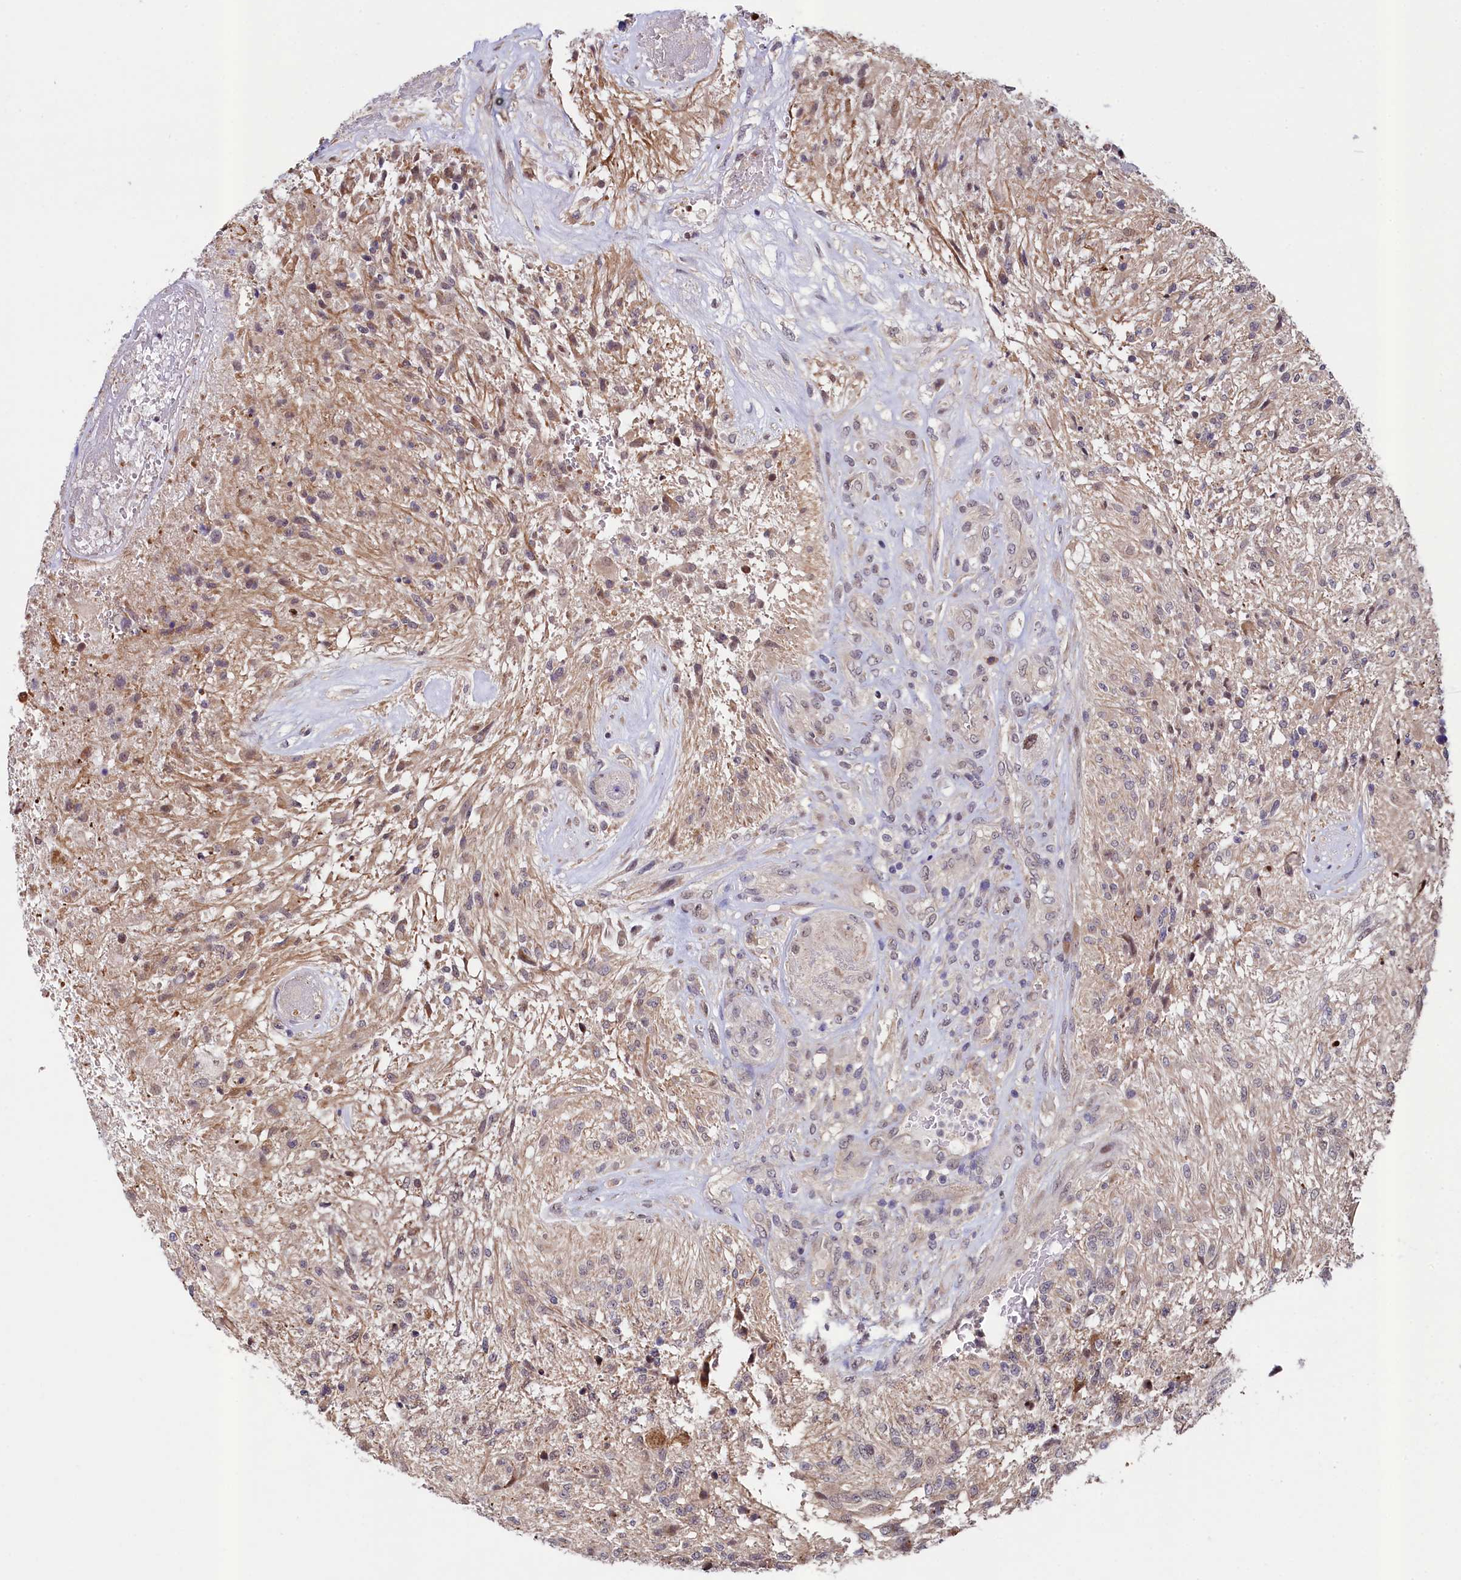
{"staining": {"intensity": "weak", "quantity": "<25%", "location": "cytoplasmic/membranous"}, "tissue": "glioma", "cell_type": "Tumor cells", "image_type": "cancer", "snomed": [{"axis": "morphology", "description": "Glioma, malignant, High grade"}, {"axis": "topography", "description": "Brain"}], "caption": "DAB (3,3'-diaminobenzidine) immunohistochemical staining of human glioma exhibits no significant staining in tumor cells.", "gene": "LEO1", "patient": {"sex": "male", "age": 56}}